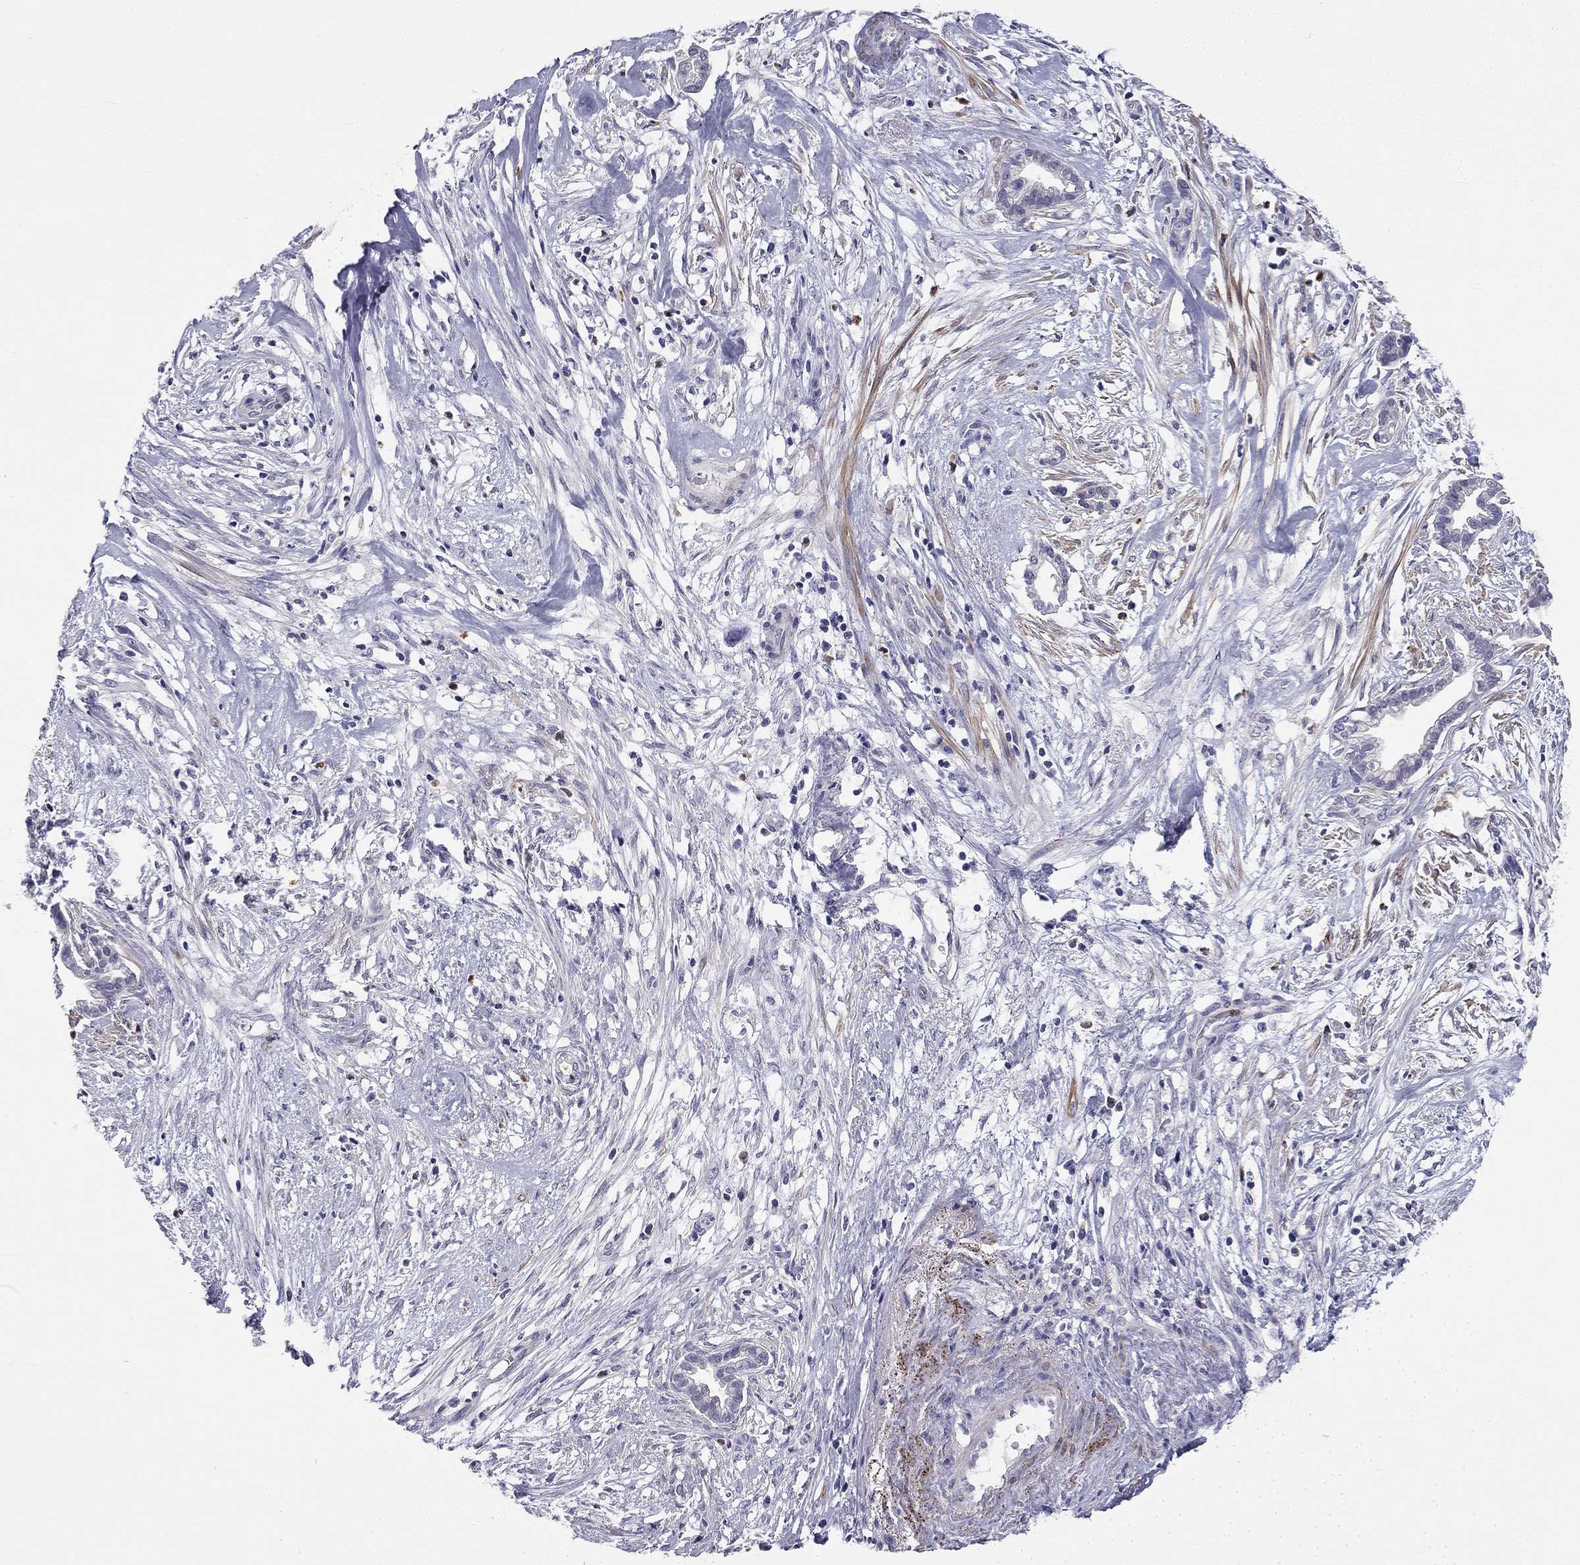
{"staining": {"intensity": "negative", "quantity": "none", "location": "none"}, "tissue": "cervical cancer", "cell_type": "Tumor cells", "image_type": "cancer", "snomed": [{"axis": "morphology", "description": "Adenocarcinoma, NOS"}, {"axis": "topography", "description": "Cervix"}], "caption": "High power microscopy micrograph of an immunohistochemistry histopathology image of cervical adenocarcinoma, revealing no significant staining in tumor cells.", "gene": "C16orf89", "patient": {"sex": "female", "age": 62}}